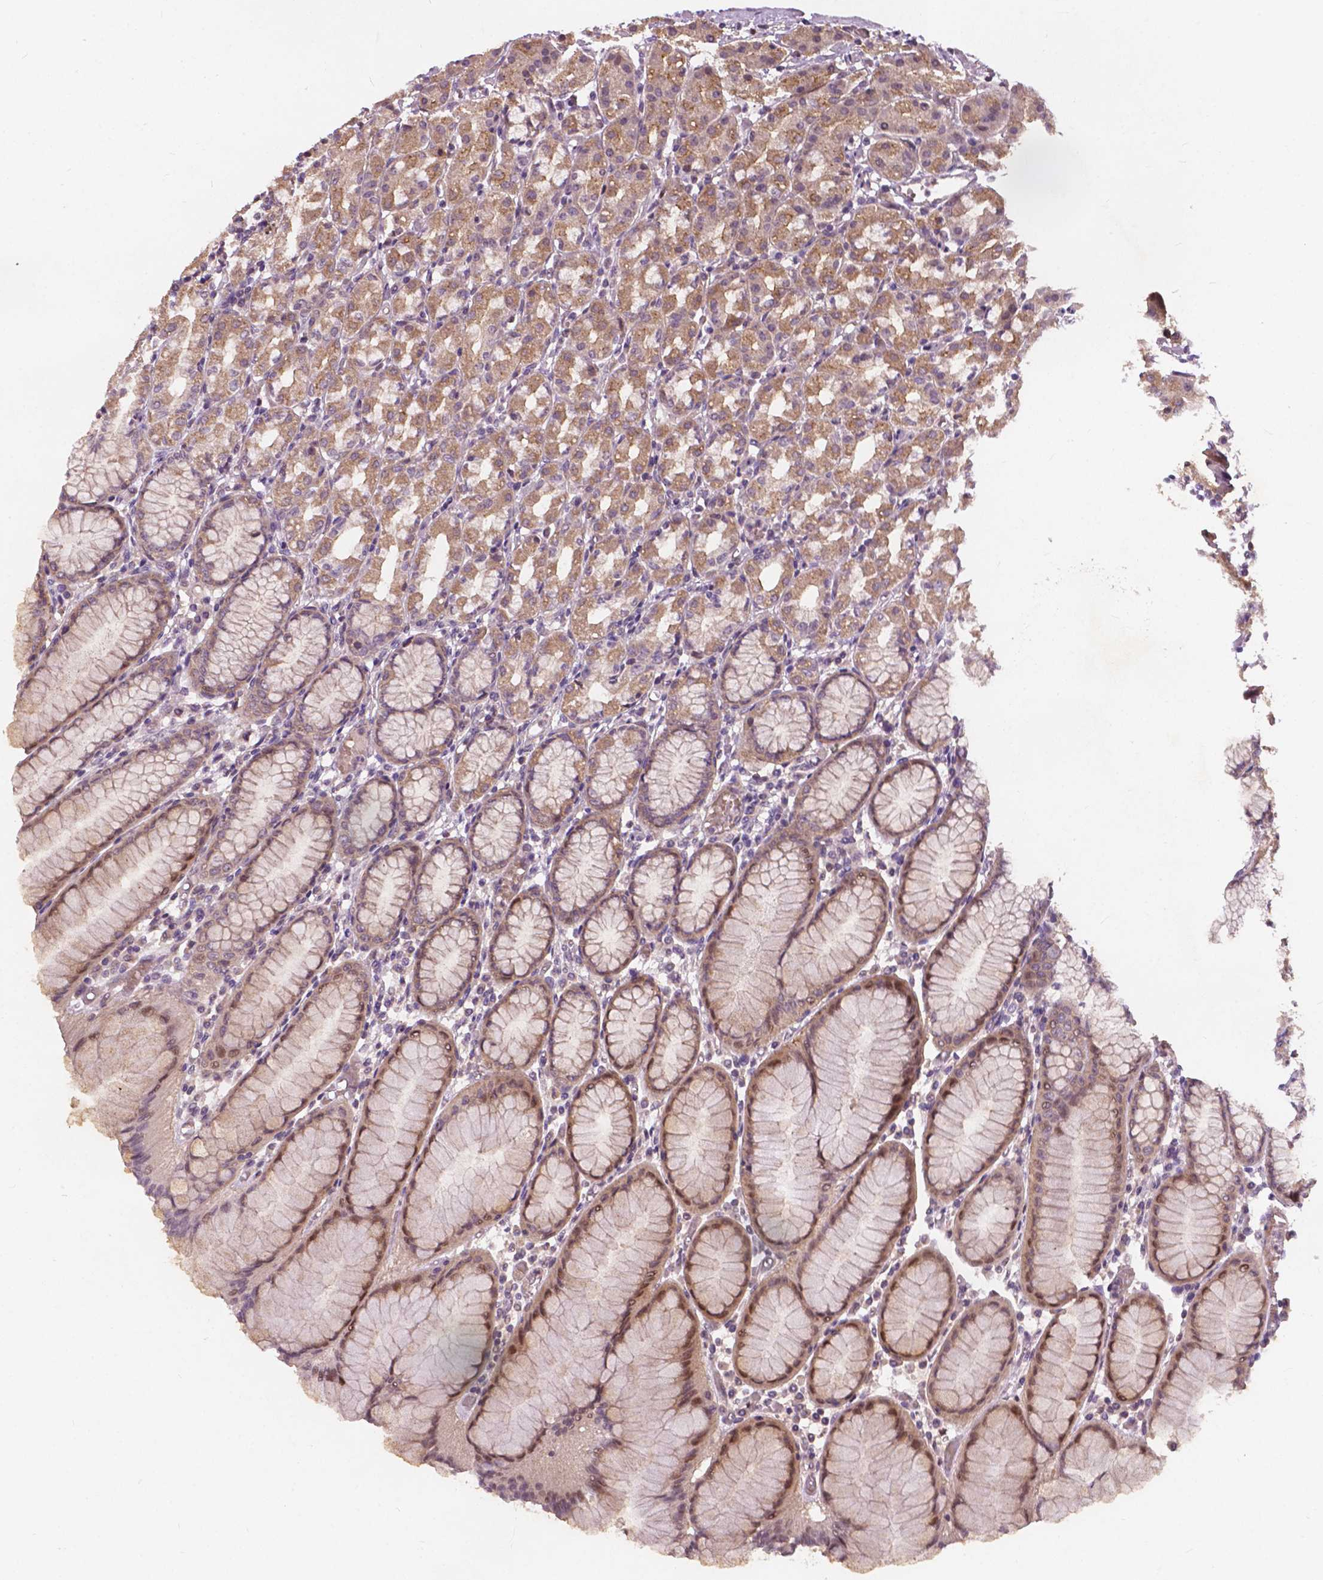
{"staining": {"intensity": "moderate", "quantity": ">75%", "location": "cytoplasmic/membranous,nuclear"}, "tissue": "stomach", "cell_type": "Glandular cells", "image_type": "normal", "snomed": [{"axis": "morphology", "description": "Normal tissue, NOS"}, {"axis": "topography", "description": "Stomach"}], "caption": "A brown stain labels moderate cytoplasmic/membranous,nuclear expression of a protein in glandular cells of benign stomach. (DAB = brown stain, brightfield microscopy at high magnification).", "gene": "DUSP16", "patient": {"sex": "female", "age": 57}}